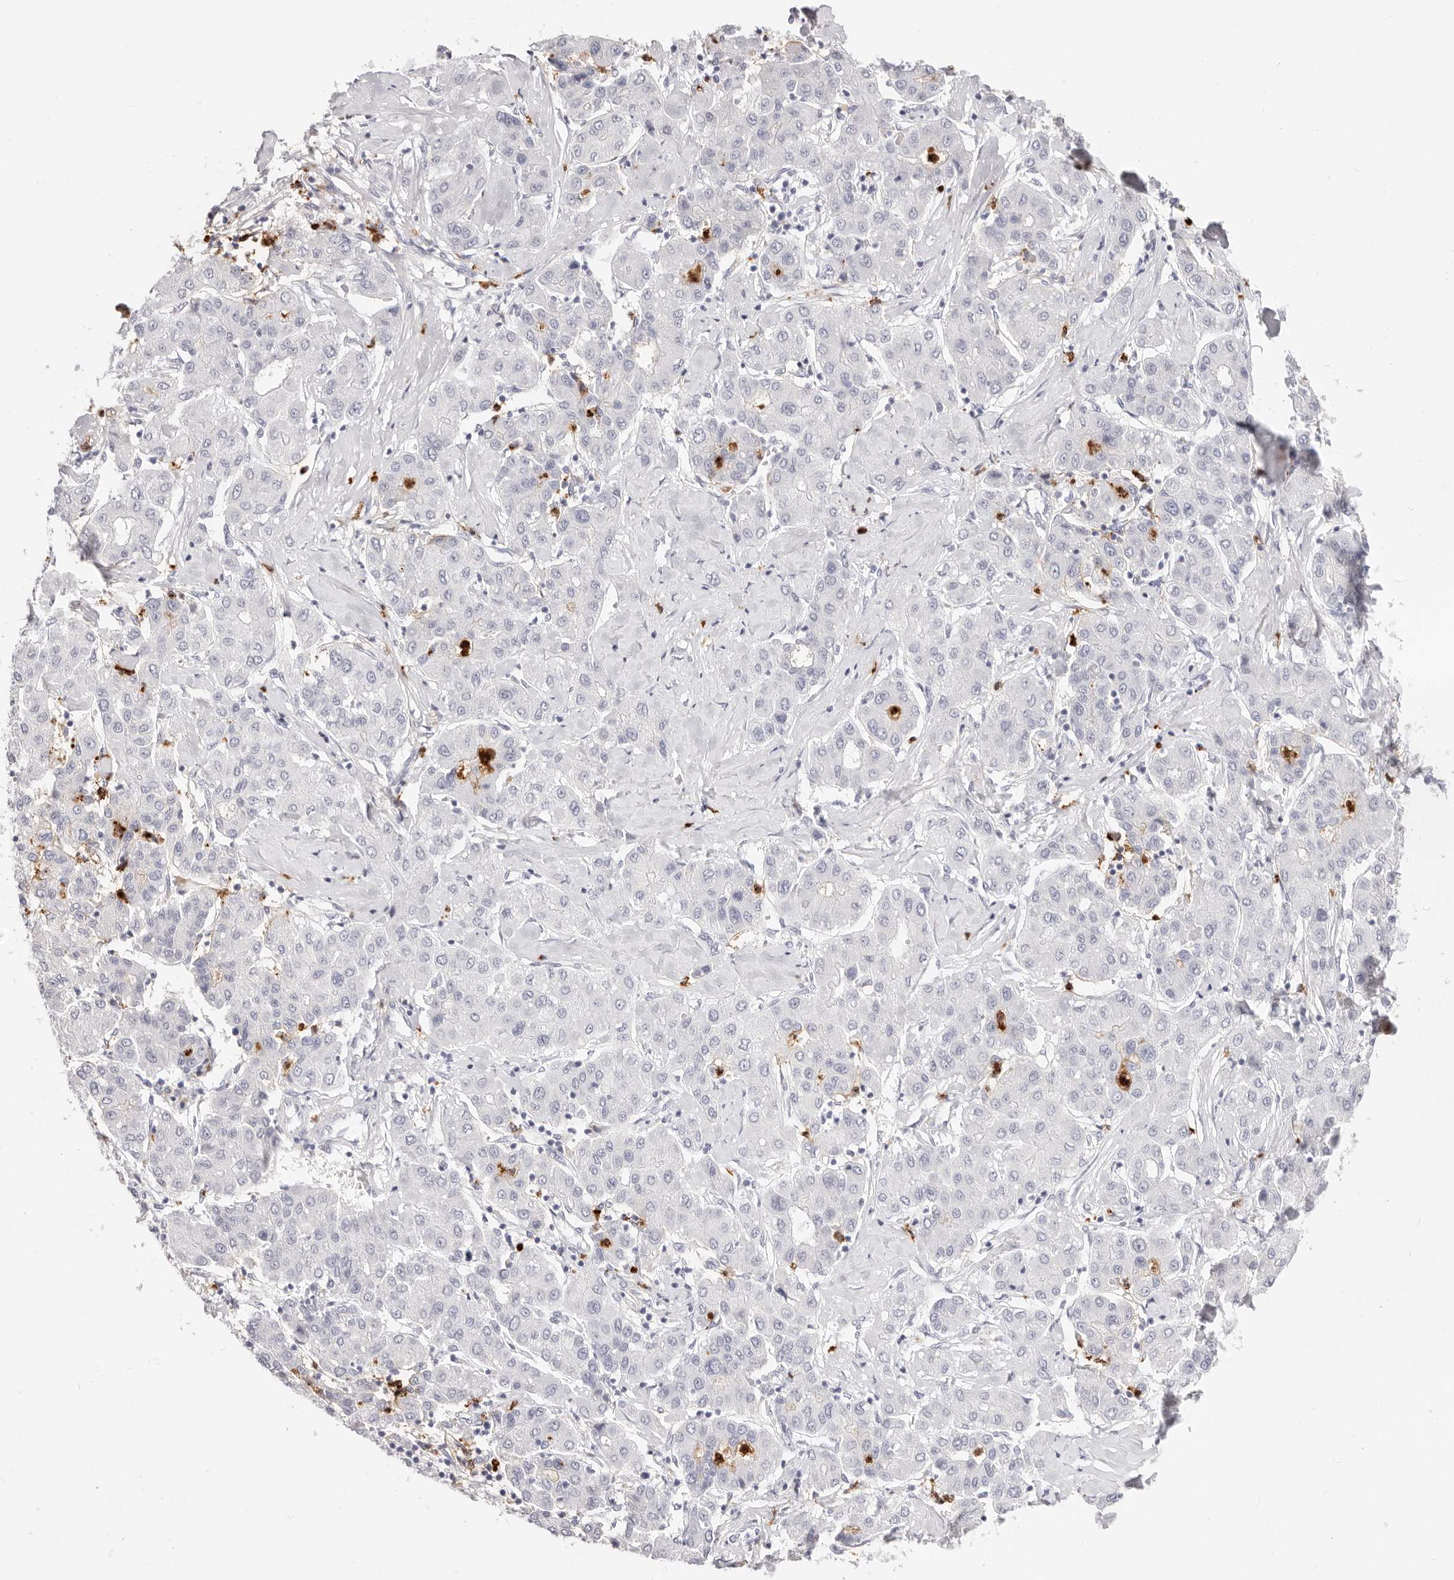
{"staining": {"intensity": "negative", "quantity": "none", "location": "none"}, "tissue": "liver cancer", "cell_type": "Tumor cells", "image_type": "cancer", "snomed": [{"axis": "morphology", "description": "Carcinoma, Hepatocellular, NOS"}, {"axis": "topography", "description": "Liver"}], "caption": "Immunohistochemistry histopathology image of human liver cancer (hepatocellular carcinoma) stained for a protein (brown), which reveals no expression in tumor cells. (Stains: DAB (3,3'-diaminobenzidine) IHC with hematoxylin counter stain, Microscopy: brightfield microscopy at high magnification).", "gene": "CAMP", "patient": {"sex": "male", "age": 65}}